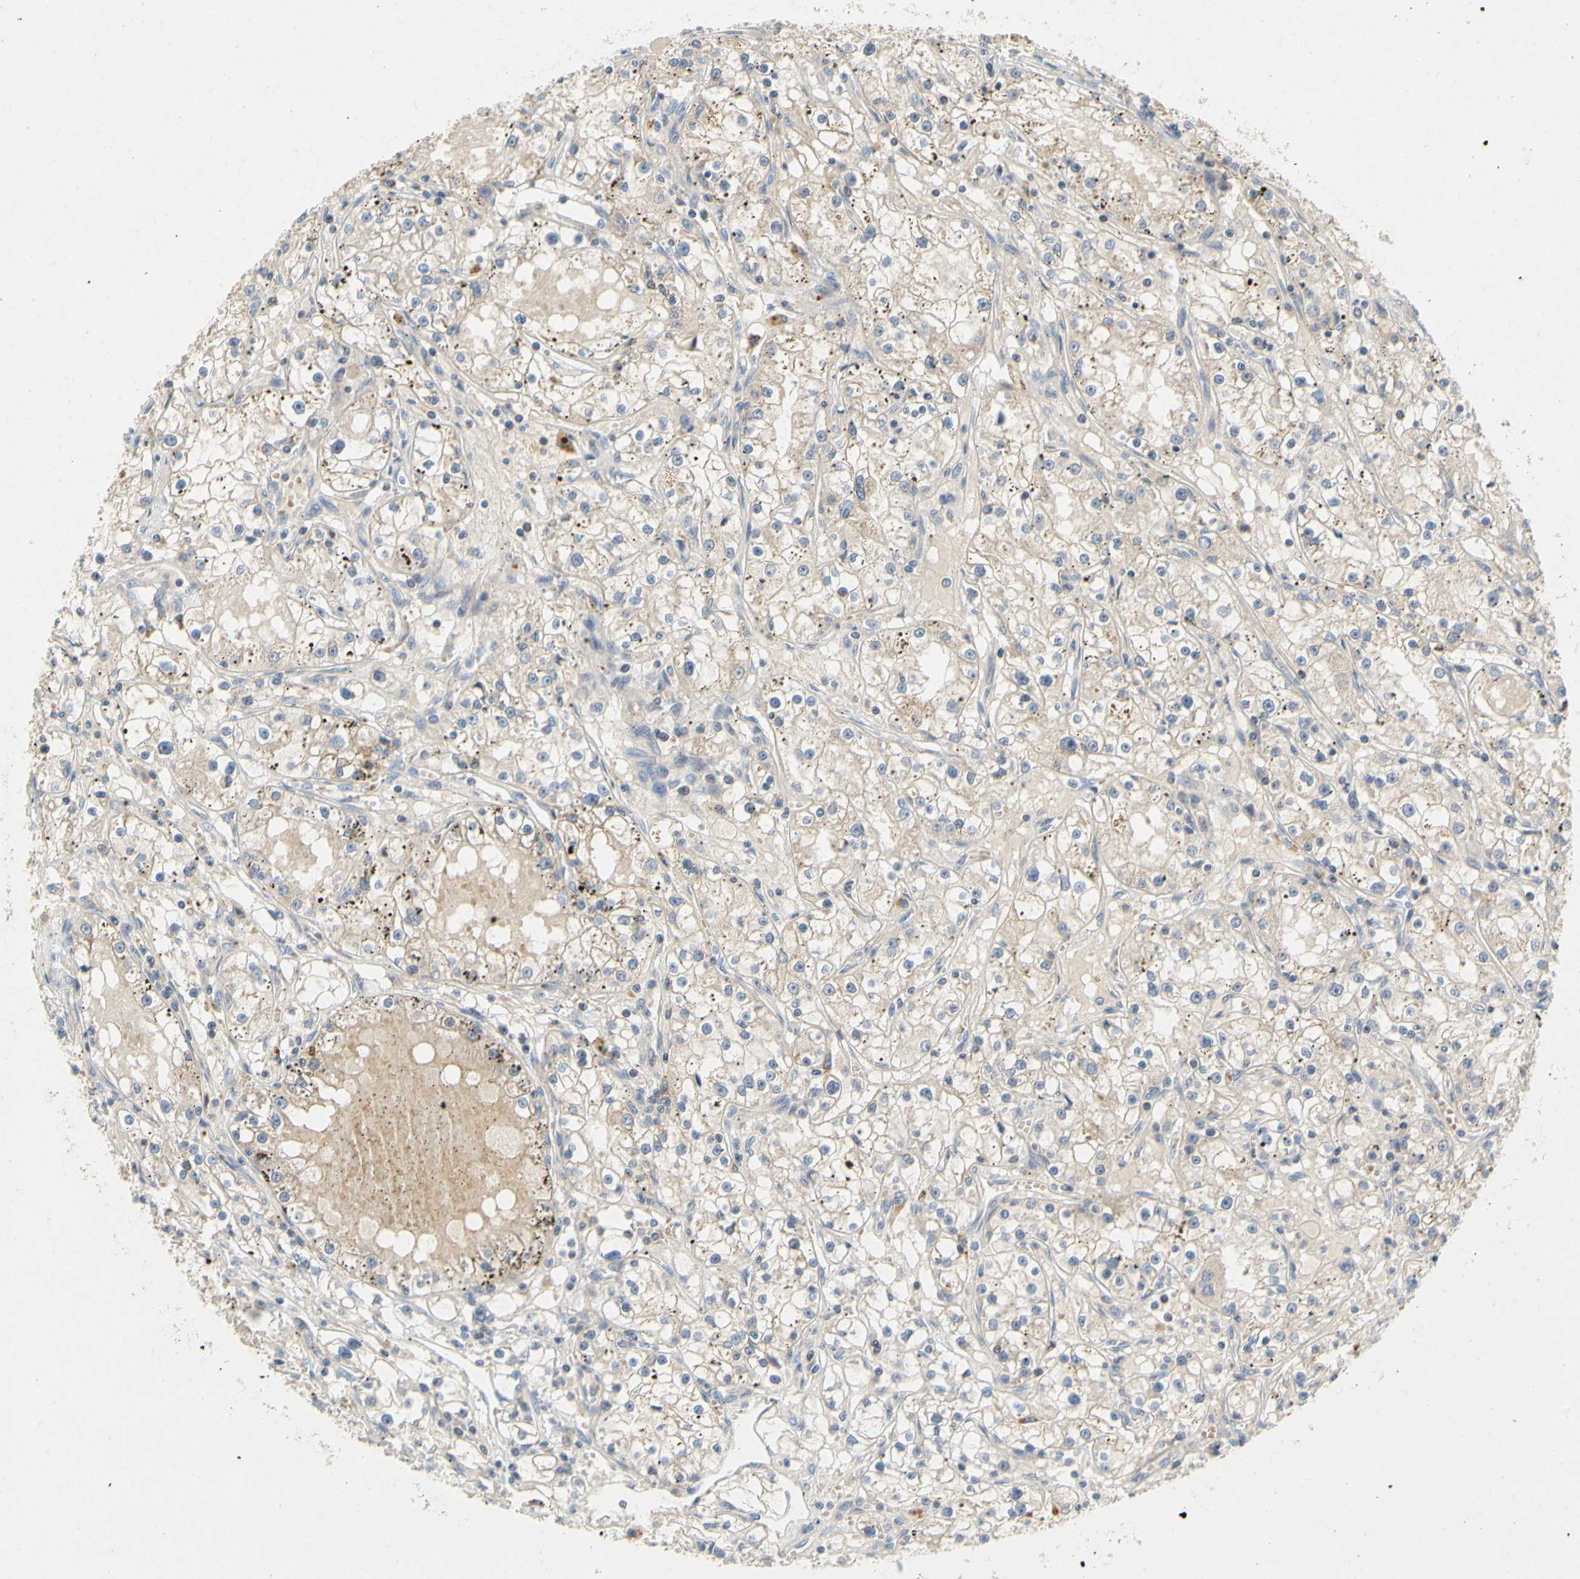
{"staining": {"intensity": "weak", "quantity": "25%-75%", "location": "cytoplasmic/membranous"}, "tissue": "renal cancer", "cell_type": "Tumor cells", "image_type": "cancer", "snomed": [{"axis": "morphology", "description": "Adenocarcinoma, NOS"}, {"axis": "topography", "description": "Kidney"}], "caption": "A brown stain highlights weak cytoplasmic/membranous staining of a protein in human renal cancer tumor cells.", "gene": "KLHDC8B", "patient": {"sex": "male", "age": 56}}